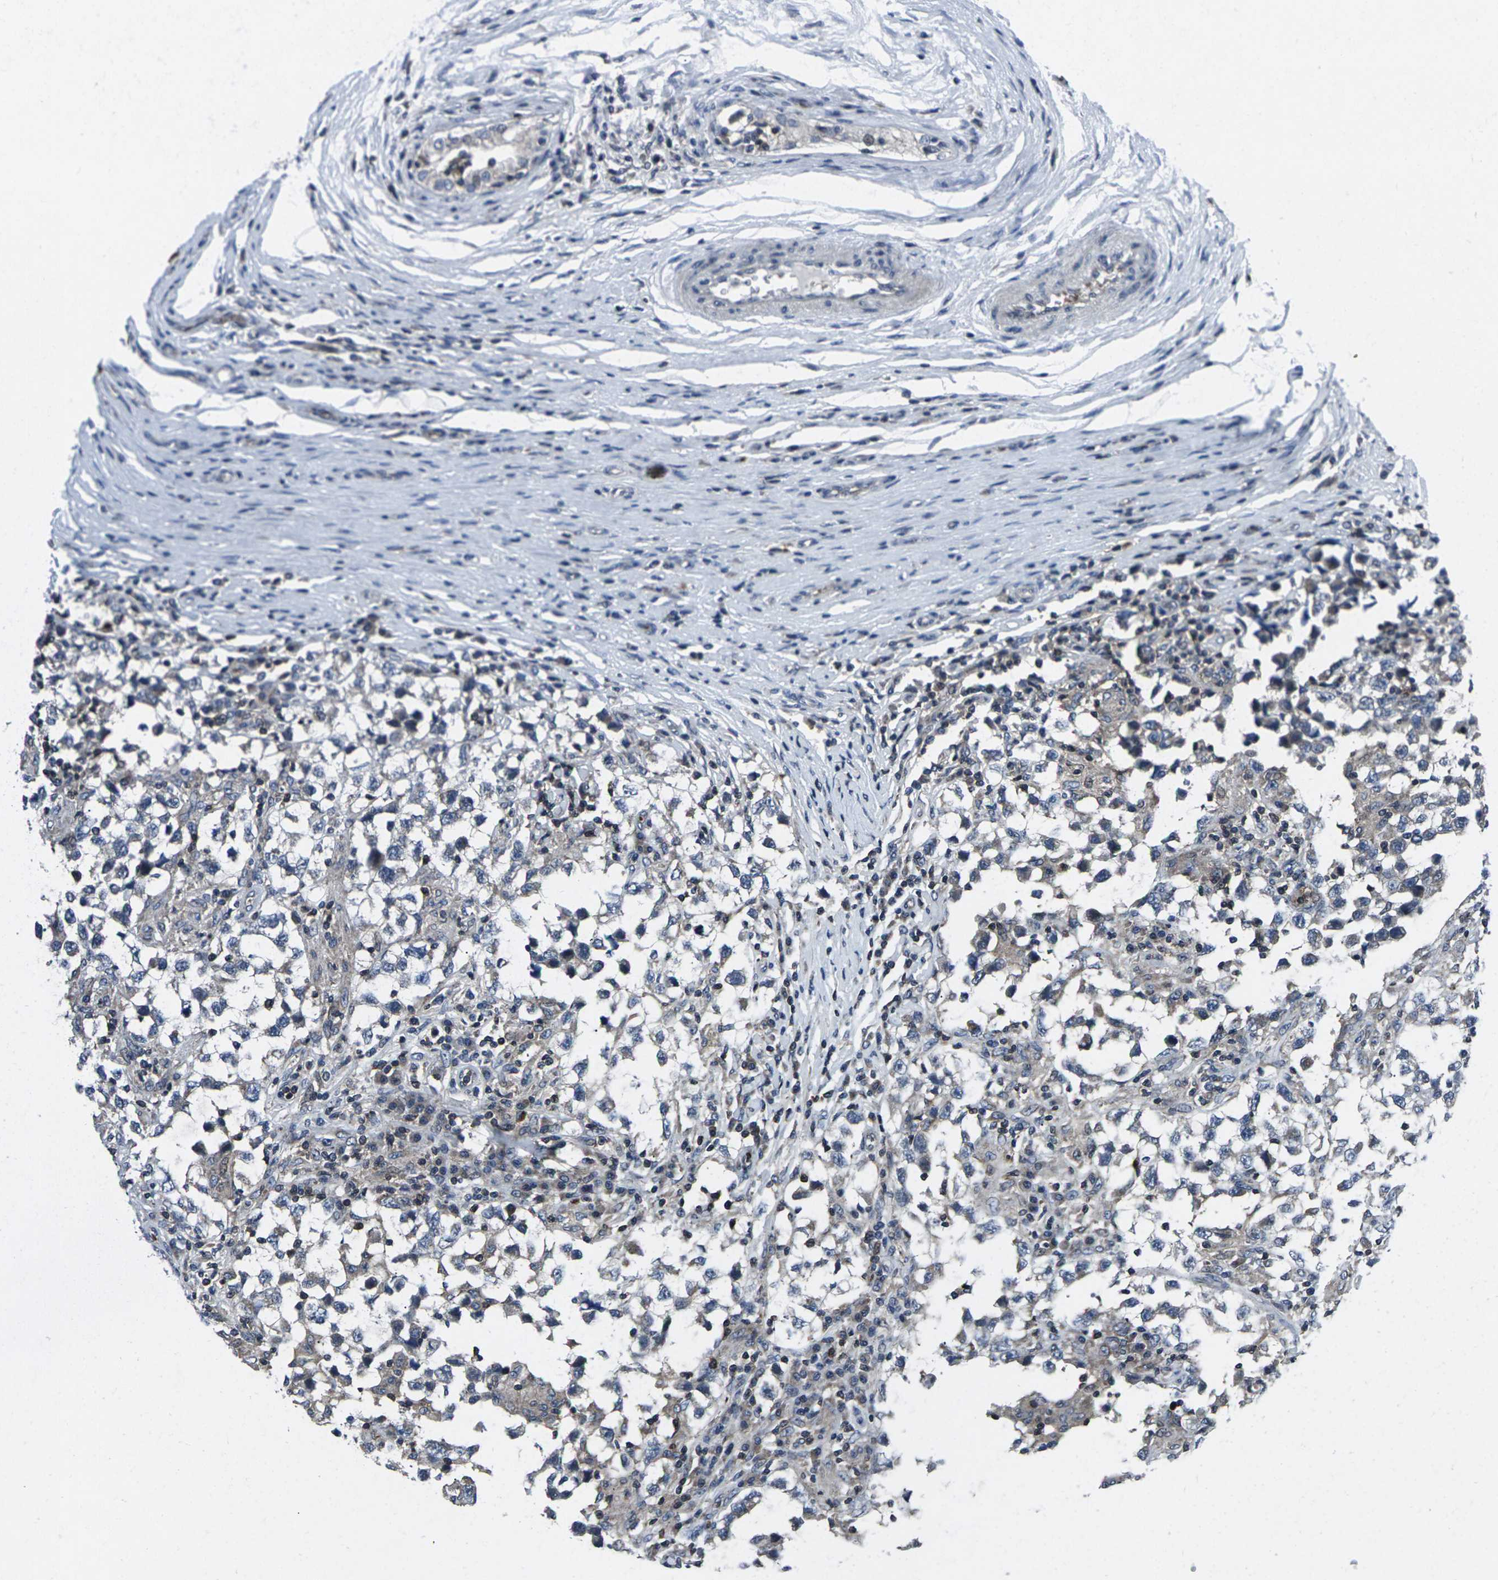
{"staining": {"intensity": "negative", "quantity": "none", "location": "none"}, "tissue": "testis cancer", "cell_type": "Tumor cells", "image_type": "cancer", "snomed": [{"axis": "morphology", "description": "Carcinoma, Embryonal, NOS"}, {"axis": "topography", "description": "Testis"}], "caption": "Immunohistochemical staining of human embryonal carcinoma (testis) shows no significant expression in tumor cells. (DAB (3,3'-diaminobenzidine) immunohistochemistry (IHC) visualized using brightfield microscopy, high magnification).", "gene": "STAT4", "patient": {"sex": "male", "age": 21}}